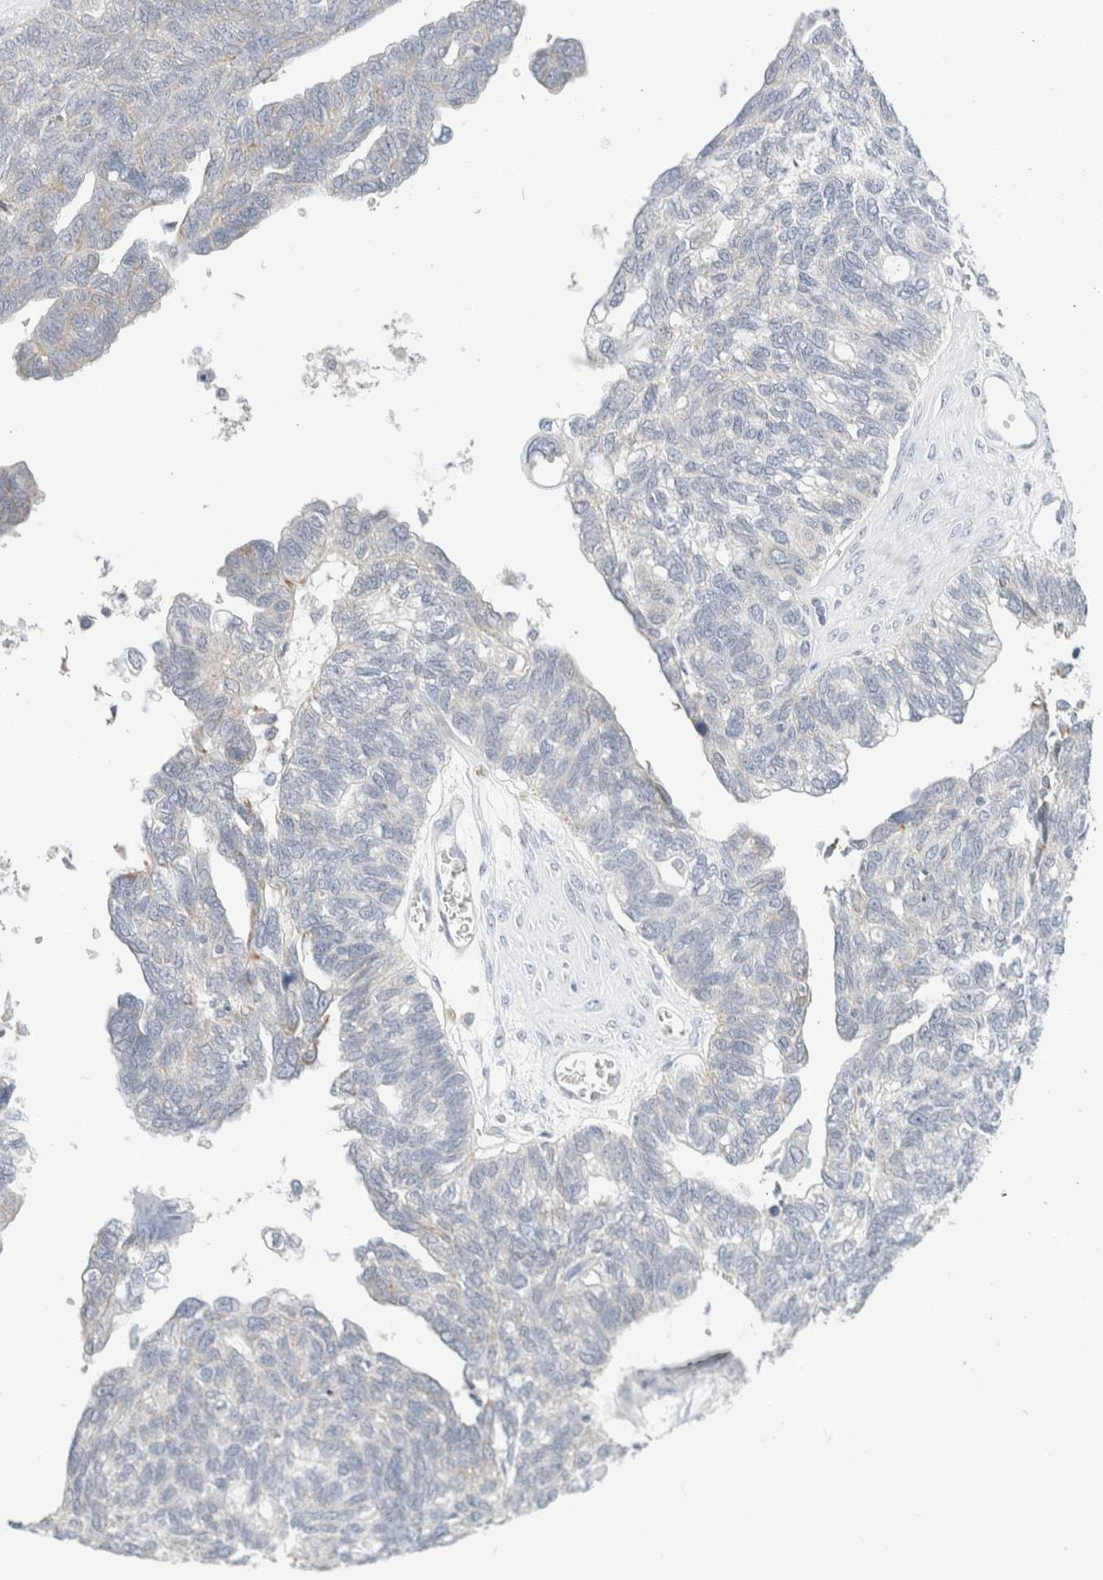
{"staining": {"intensity": "negative", "quantity": "none", "location": "none"}, "tissue": "ovarian cancer", "cell_type": "Tumor cells", "image_type": "cancer", "snomed": [{"axis": "morphology", "description": "Cystadenocarcinoma, serous, NOS"}, {"axis": "topography", "description": "Ovary"}], "caption": "Immunohistochemical staining of human ovarian cancer (serous cystadenocarcinoma) displays no significant staining in tumor cells.", "gene": "FAHD1", "patient": {"sex": "female", "age": 79}}